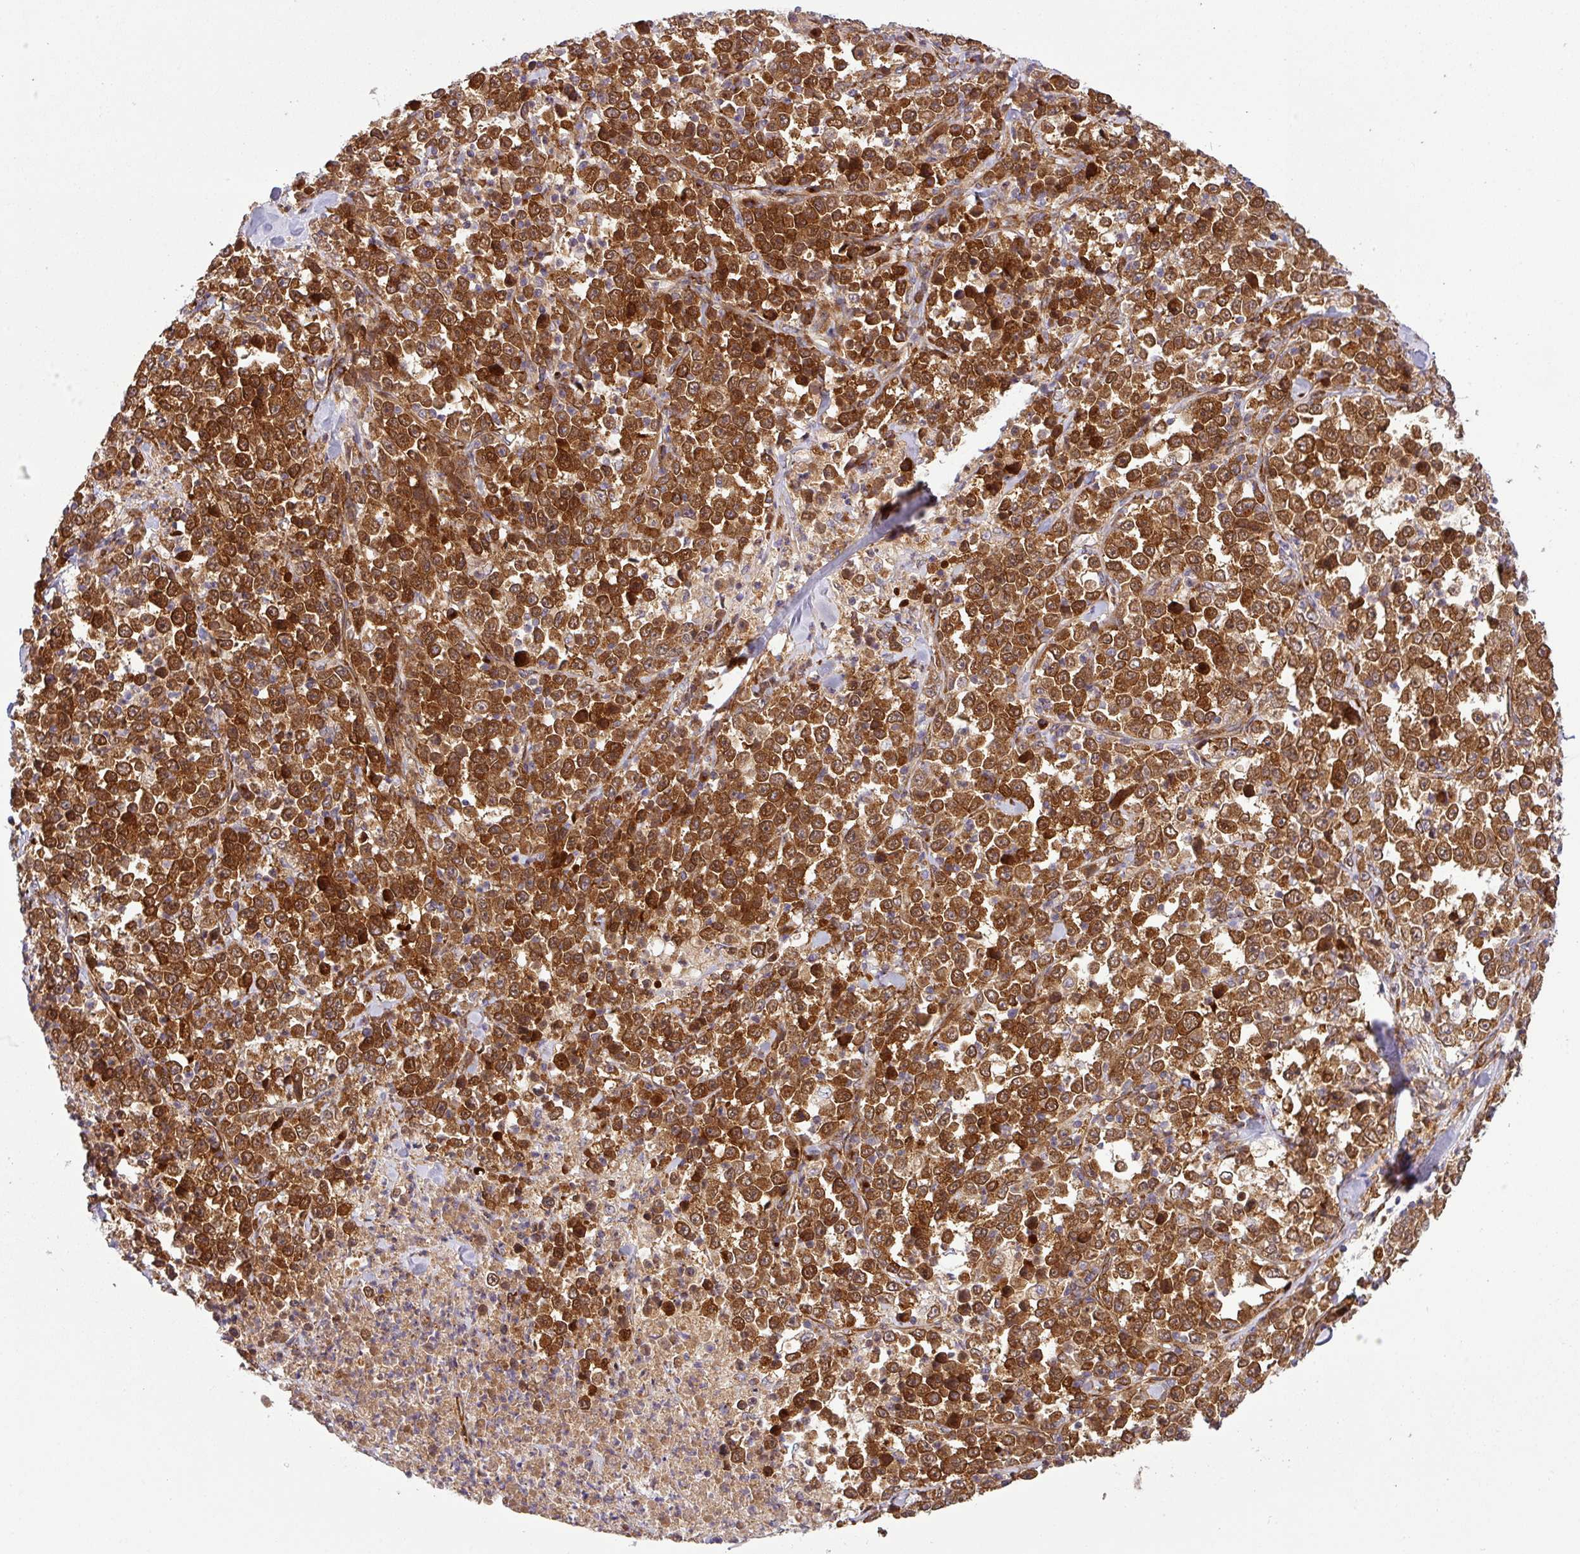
{"staining": {"intensity": "strong", "quantity": ">75%", "location": "cytoplasmic/membranous"}, "tissue": "stomach cancer", "cell_type": "Tumor cells", "image_type": "cancer", "snomed": [{"axis": "morphology", "description": "Normal tissue, NOS"}, {"axis": "morphology", "description": "Adenocarcinoma, NOS"}, {"axis": "topography", "description": "Stomach, upper"}, {"axis": "topography", "description": "Stomach"}], "caption": "Protein staining of stomach adenocarcinoma tissue displays strong cytoplasmic/membranous positivity in about >75% of tumor cells.", "gene": "ART1", "patient": {"sex": "male", "age": 59}}